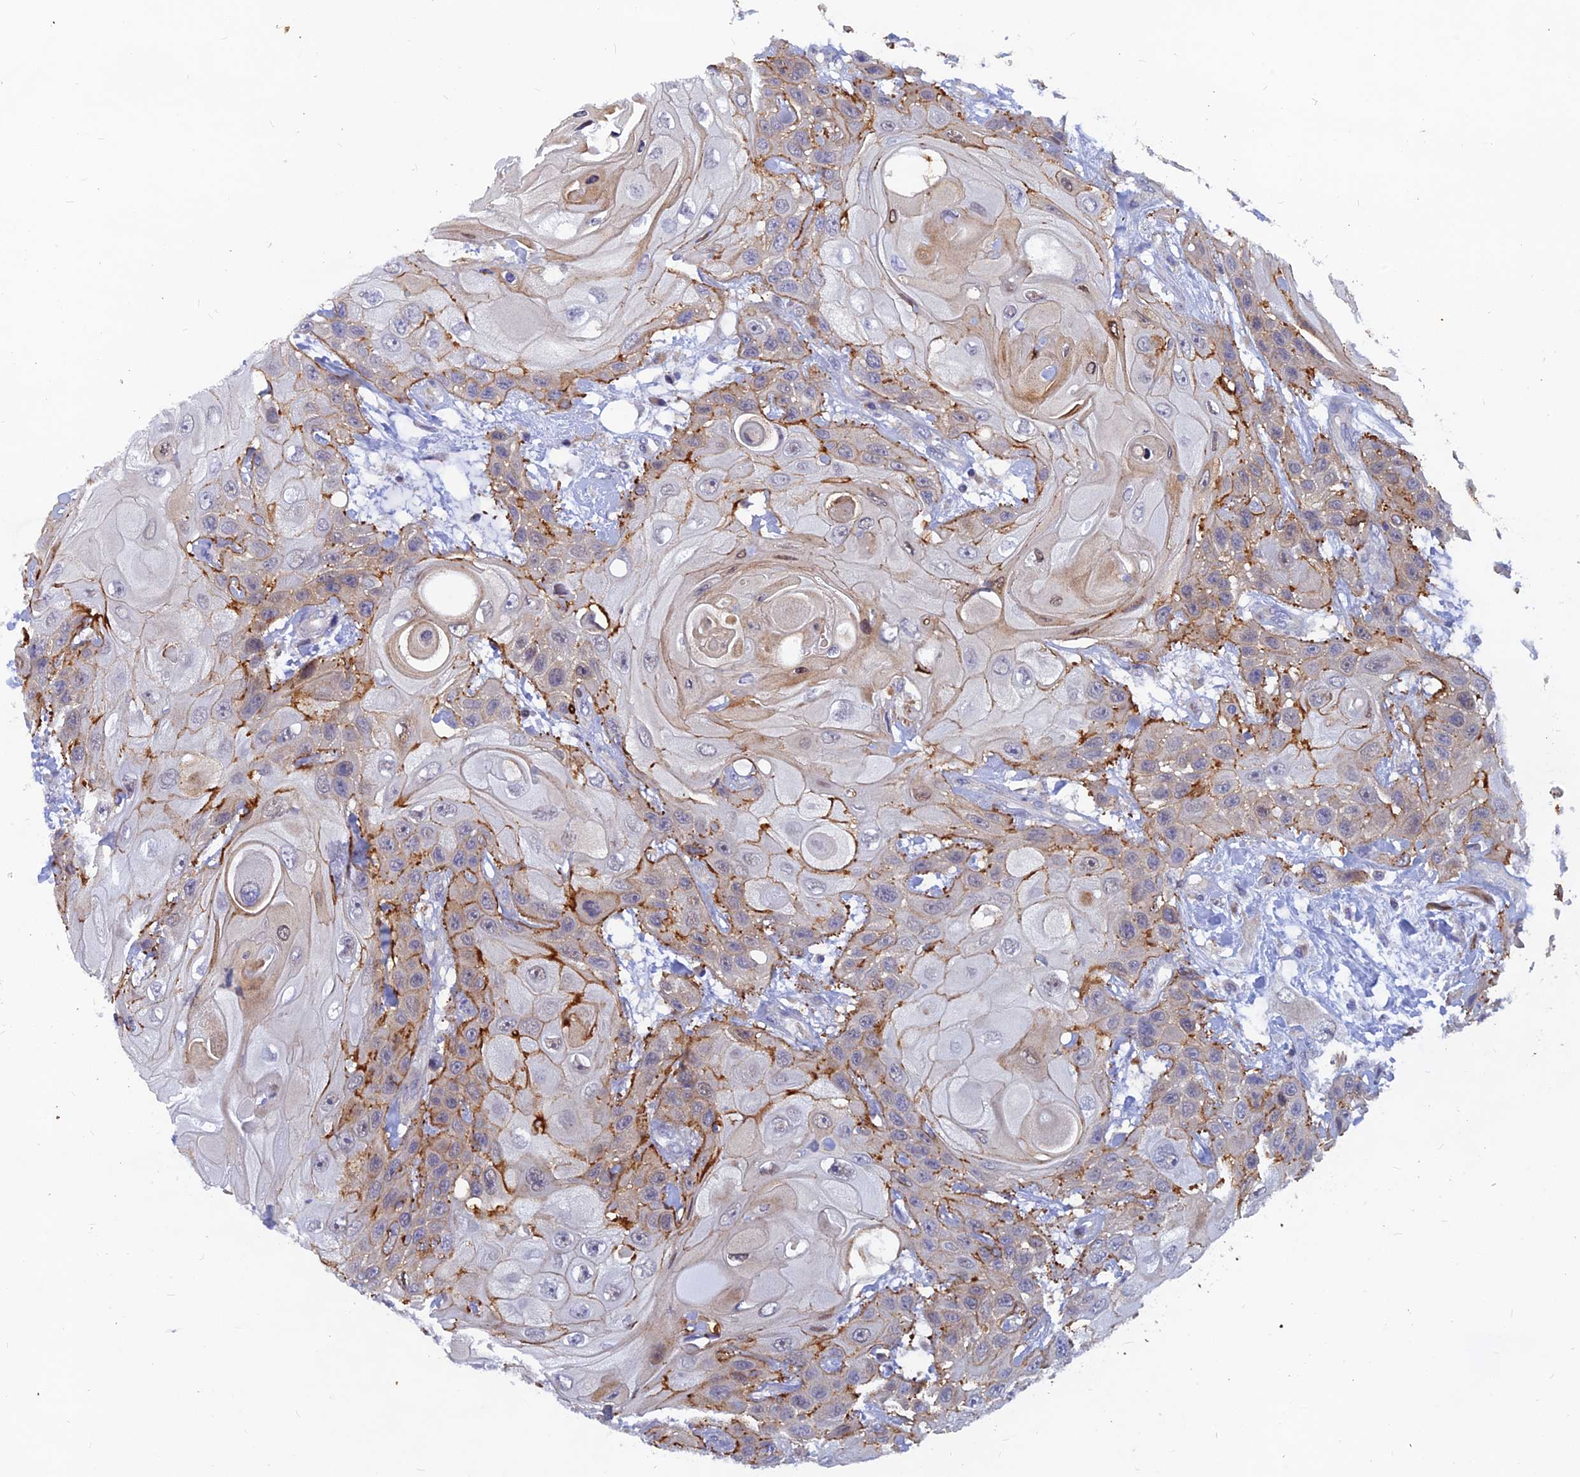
{"staining": {"intensity": "moderate", "quantity": "<25%", "location": "cytoplasmic/membranous"}, "tissue": "head and neck cancer", "cell_type": "Tumor cells", "image_type": "cancer", "snomed": [{"axis": "morphology", "description": "Squamous cell carcinoma, NOS"}, {"axis": "topography", "description": "Head-Neck"}], "caption": "Head and neck squamous cell carcinoma stained with a brown dye exhibits moderate cytoplasmic/membranous positive staining in approximately <25% of tumor cells.", "gene": "DNAJC16", "patient": {"sex": "female", "age": 43}}